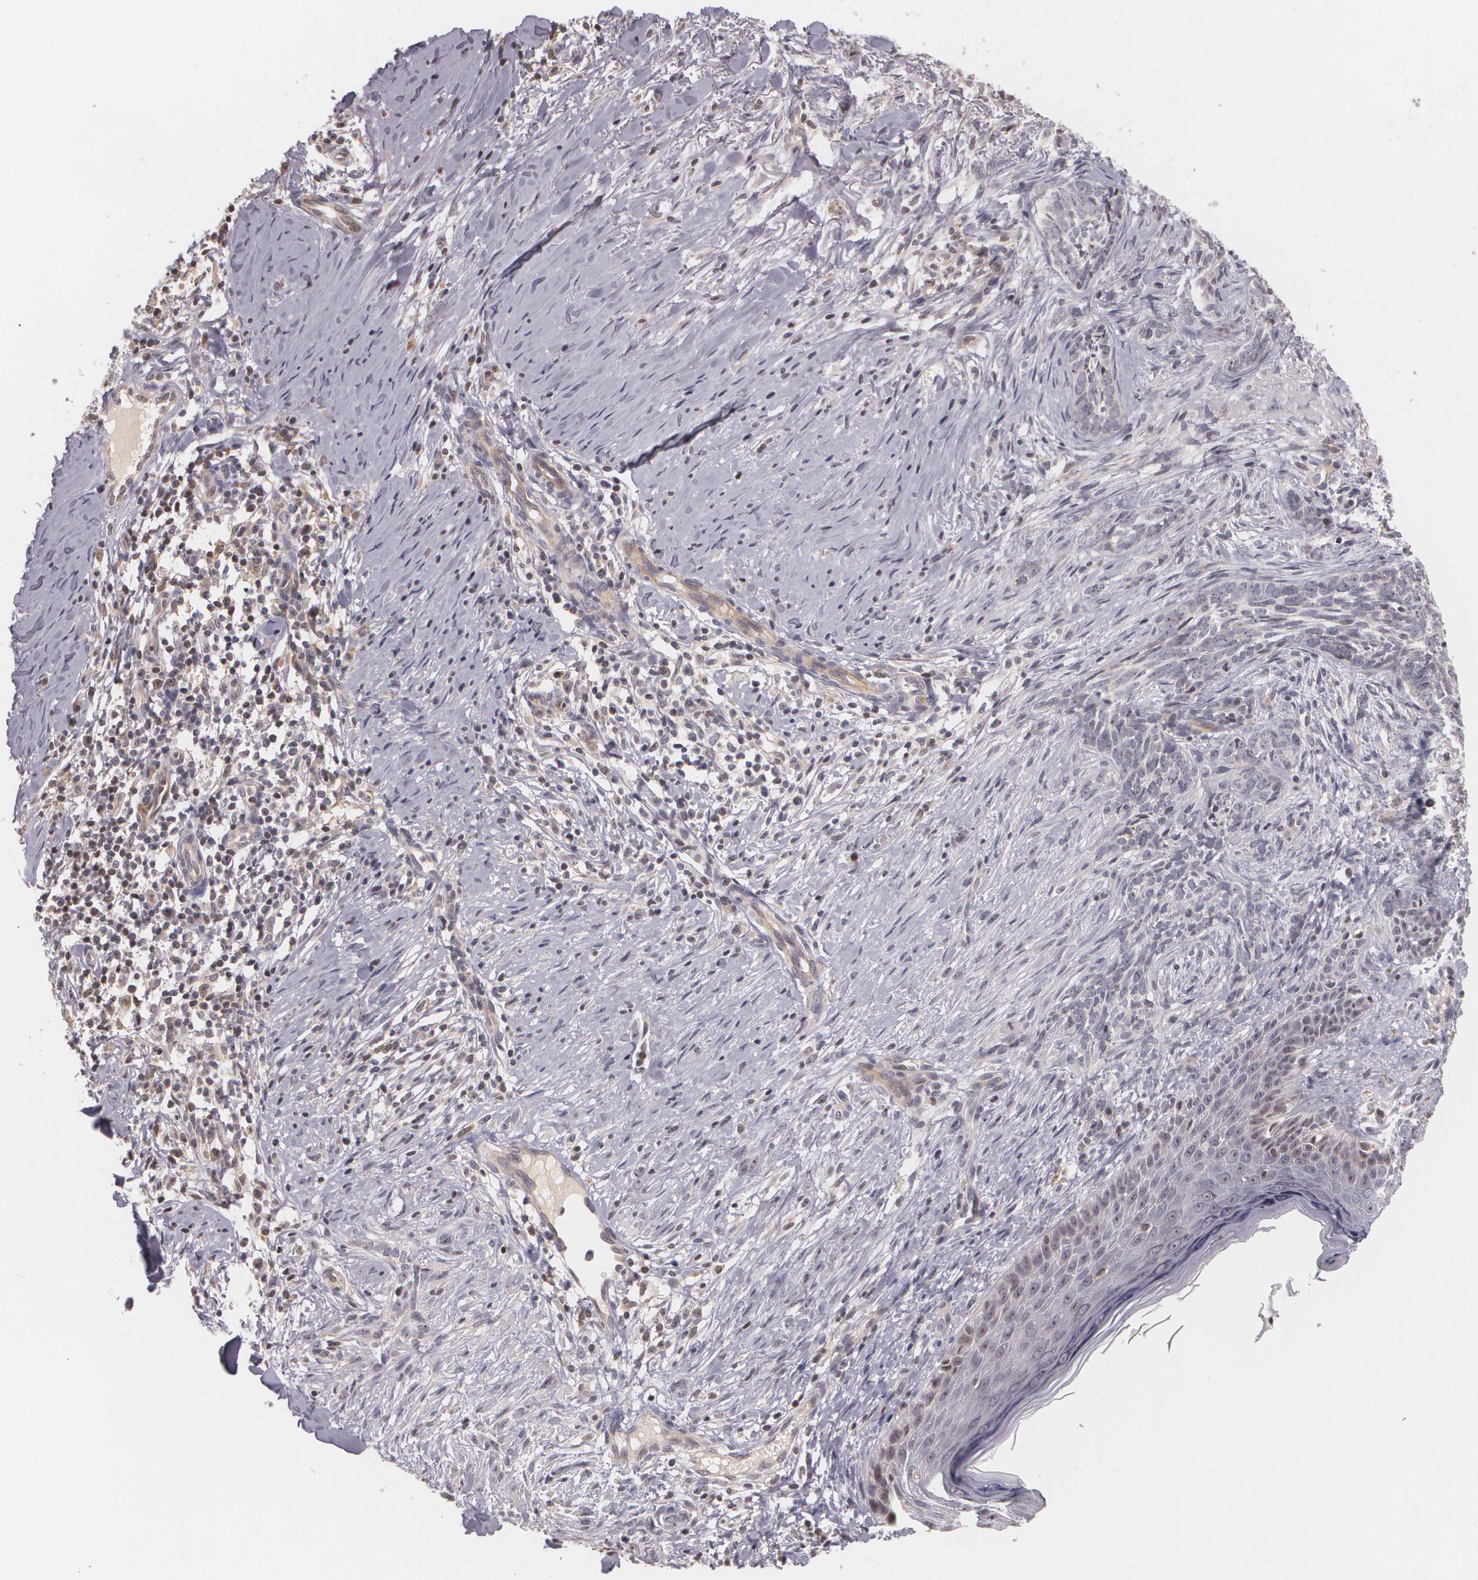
{"staining": {"intensity": "negative", "quantity": "none", "location": "none"}, "tissue": "skin cancer", "cell_type": "Tumor cells", "image_type": "cancer", "snomed": [{"axis": "morphology", "description": "Basal cell carcinoma"}, {"axis": "topography", "description": "Skin"}], "caption": "High power microscopy photomicrograph of an IHC micrograph of skin cancer, revealing no significant expression in tumor cells.", "gene": "VAV3", "patient": {"sex": "female", "age": 81}}